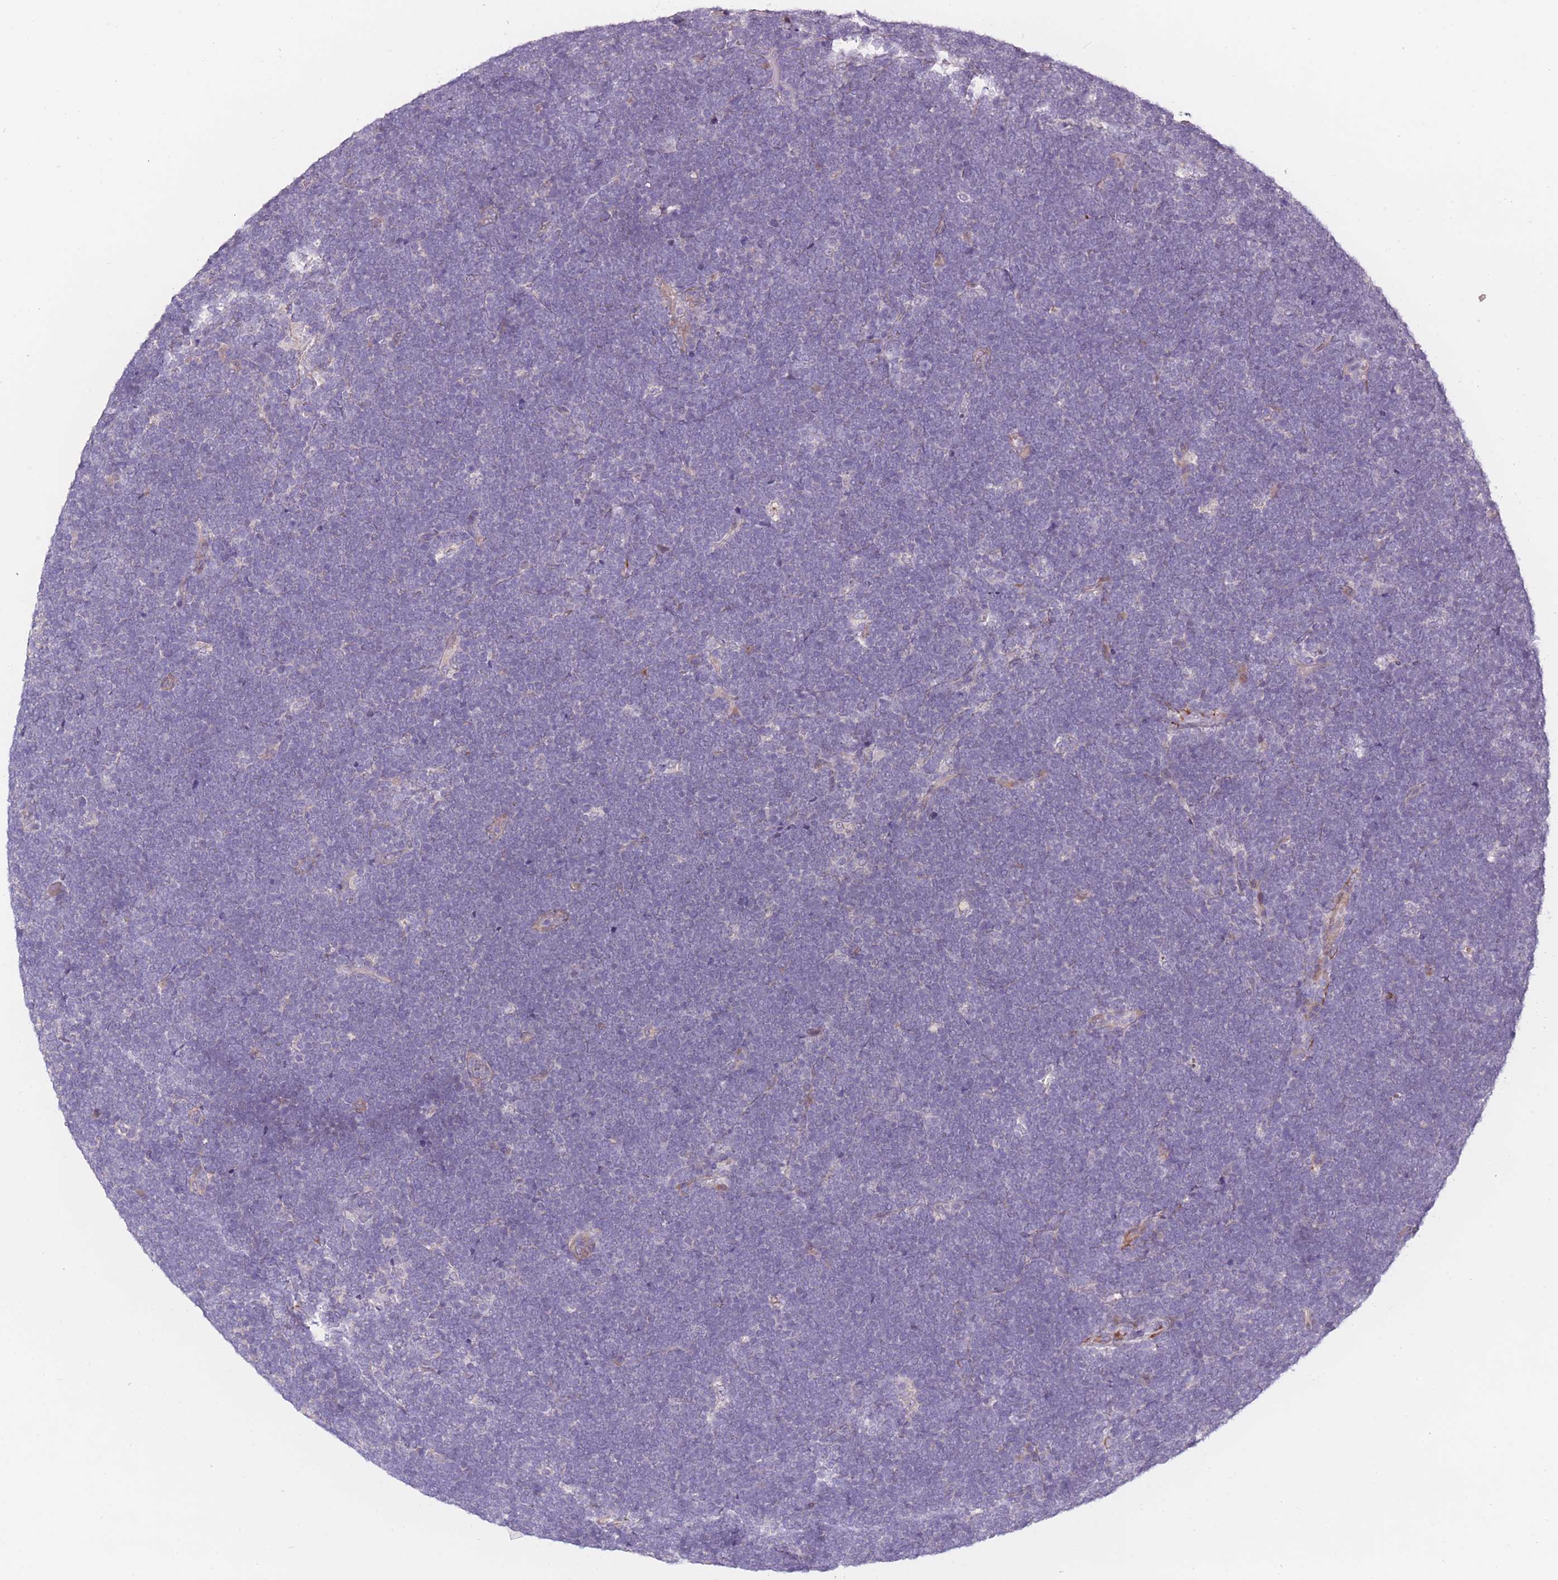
{"staining": {"intensity": "negative", "quantity": "none", "location": "none"}, "tissue": "lymphoma", "cell_type": "Tumor cells", "image_type": "cancer", "snomed": [{"axis": "morphology", "description": "Malignant lymphoma, non-Hodgkin's type, High grade"}, {"axis": "topography", "description": "Lymph node"}], "caption": "Tumor cells show no significant staining in lymphoma.", "gene": "CCNQ", "patient": {"sex": "male", "age": 13}}